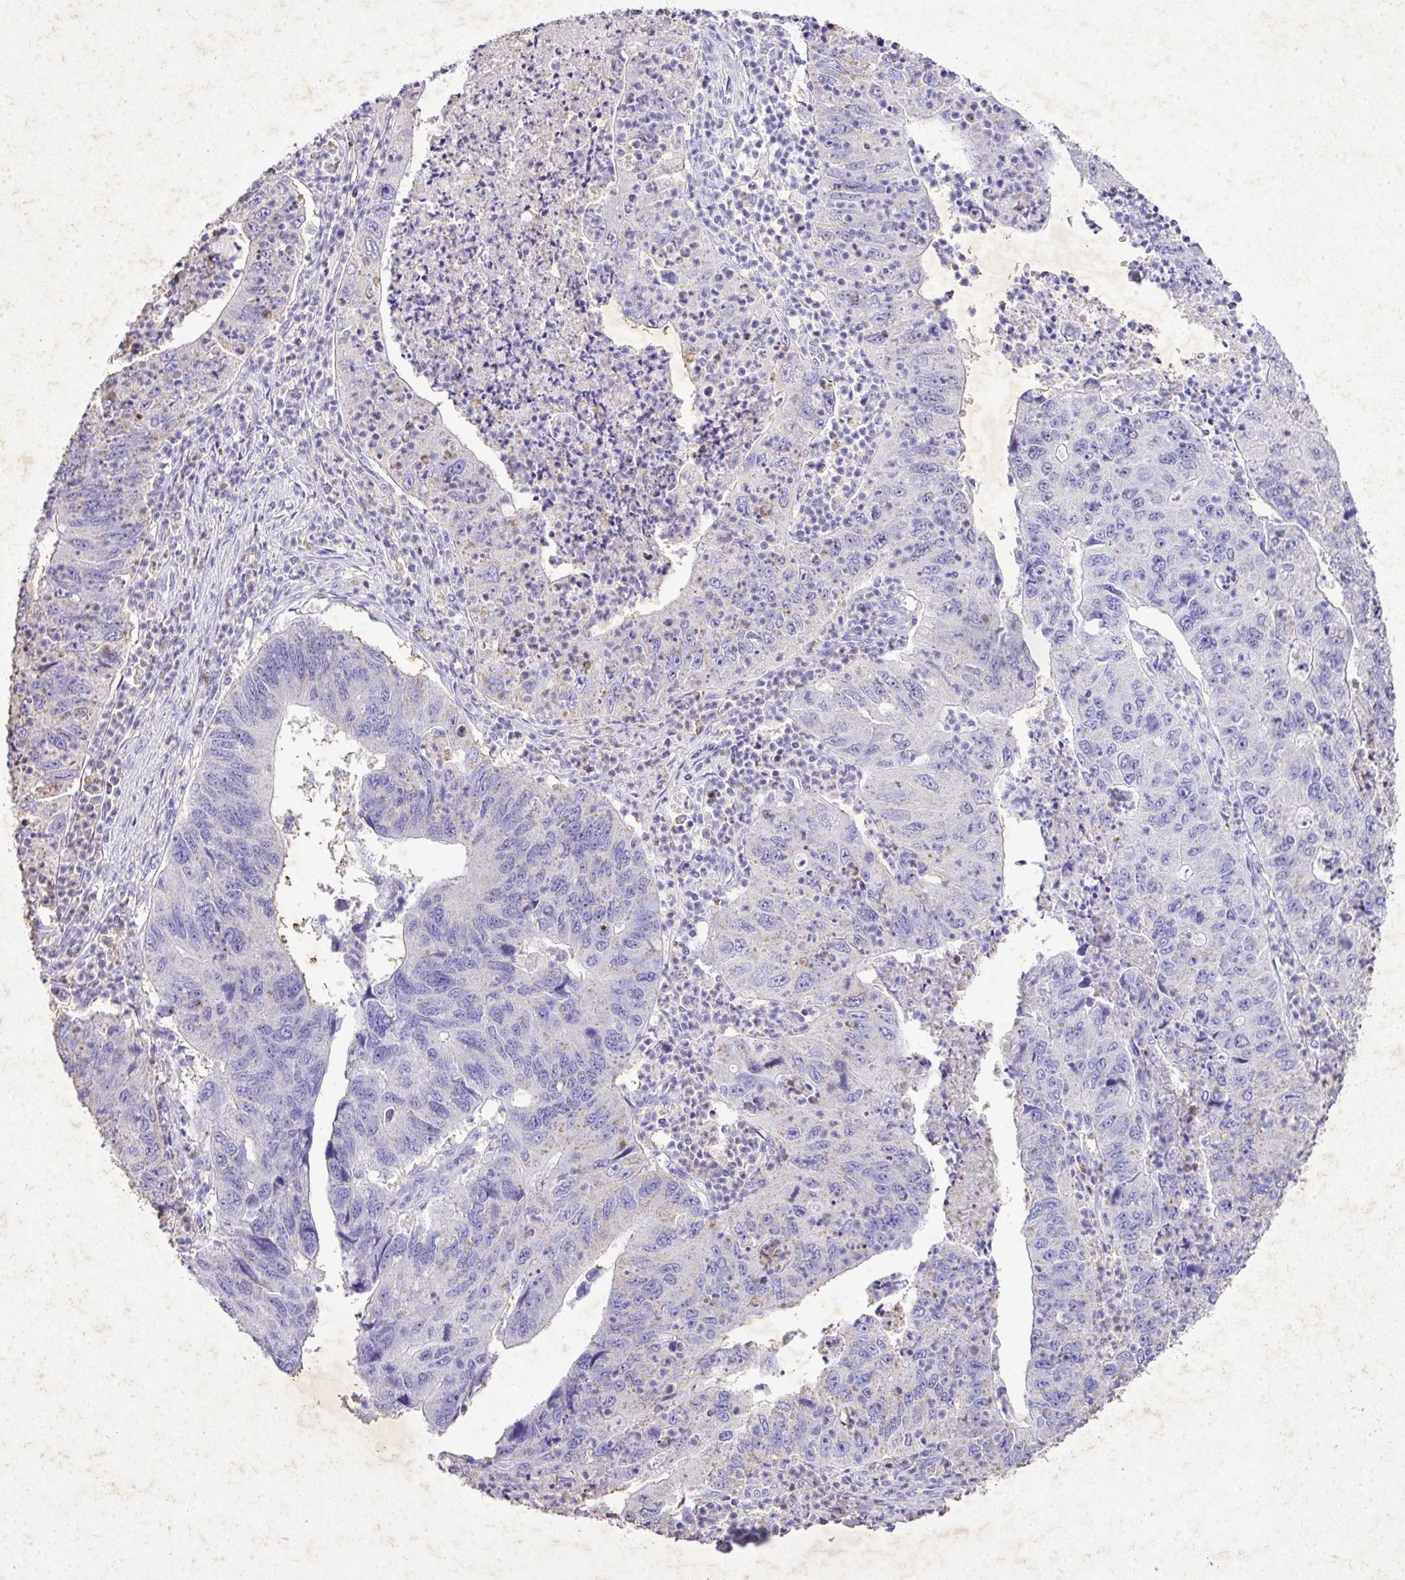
{"staining": {"intensity": "negative", "quantity": "none", "location": "none"}, "tissue": "stomach cancer", "cell_type": "Tumor cells", "image_type": "cancer", "snomed": [{"axis": "morphology", "description": "Adenocarcinoma, NOS"}, {"axis": "topography", "description": "Stomach"}], "caption": "Immunohistochemistry (IHC) photomicrograph of neoplastic tissue: adenocarcinoma (stomach) stained with DAB (3,3'-diaminobenzidine) shows no significant protein positivity in tumor cells. Brightfield microscopy of immunohistochemistry (IHC) stained with DAB (brown) and hematoxylin (blue), captured at high magnification.", "gene": "KCNJ11", "patient": {"sex": "male", "age": 59}}